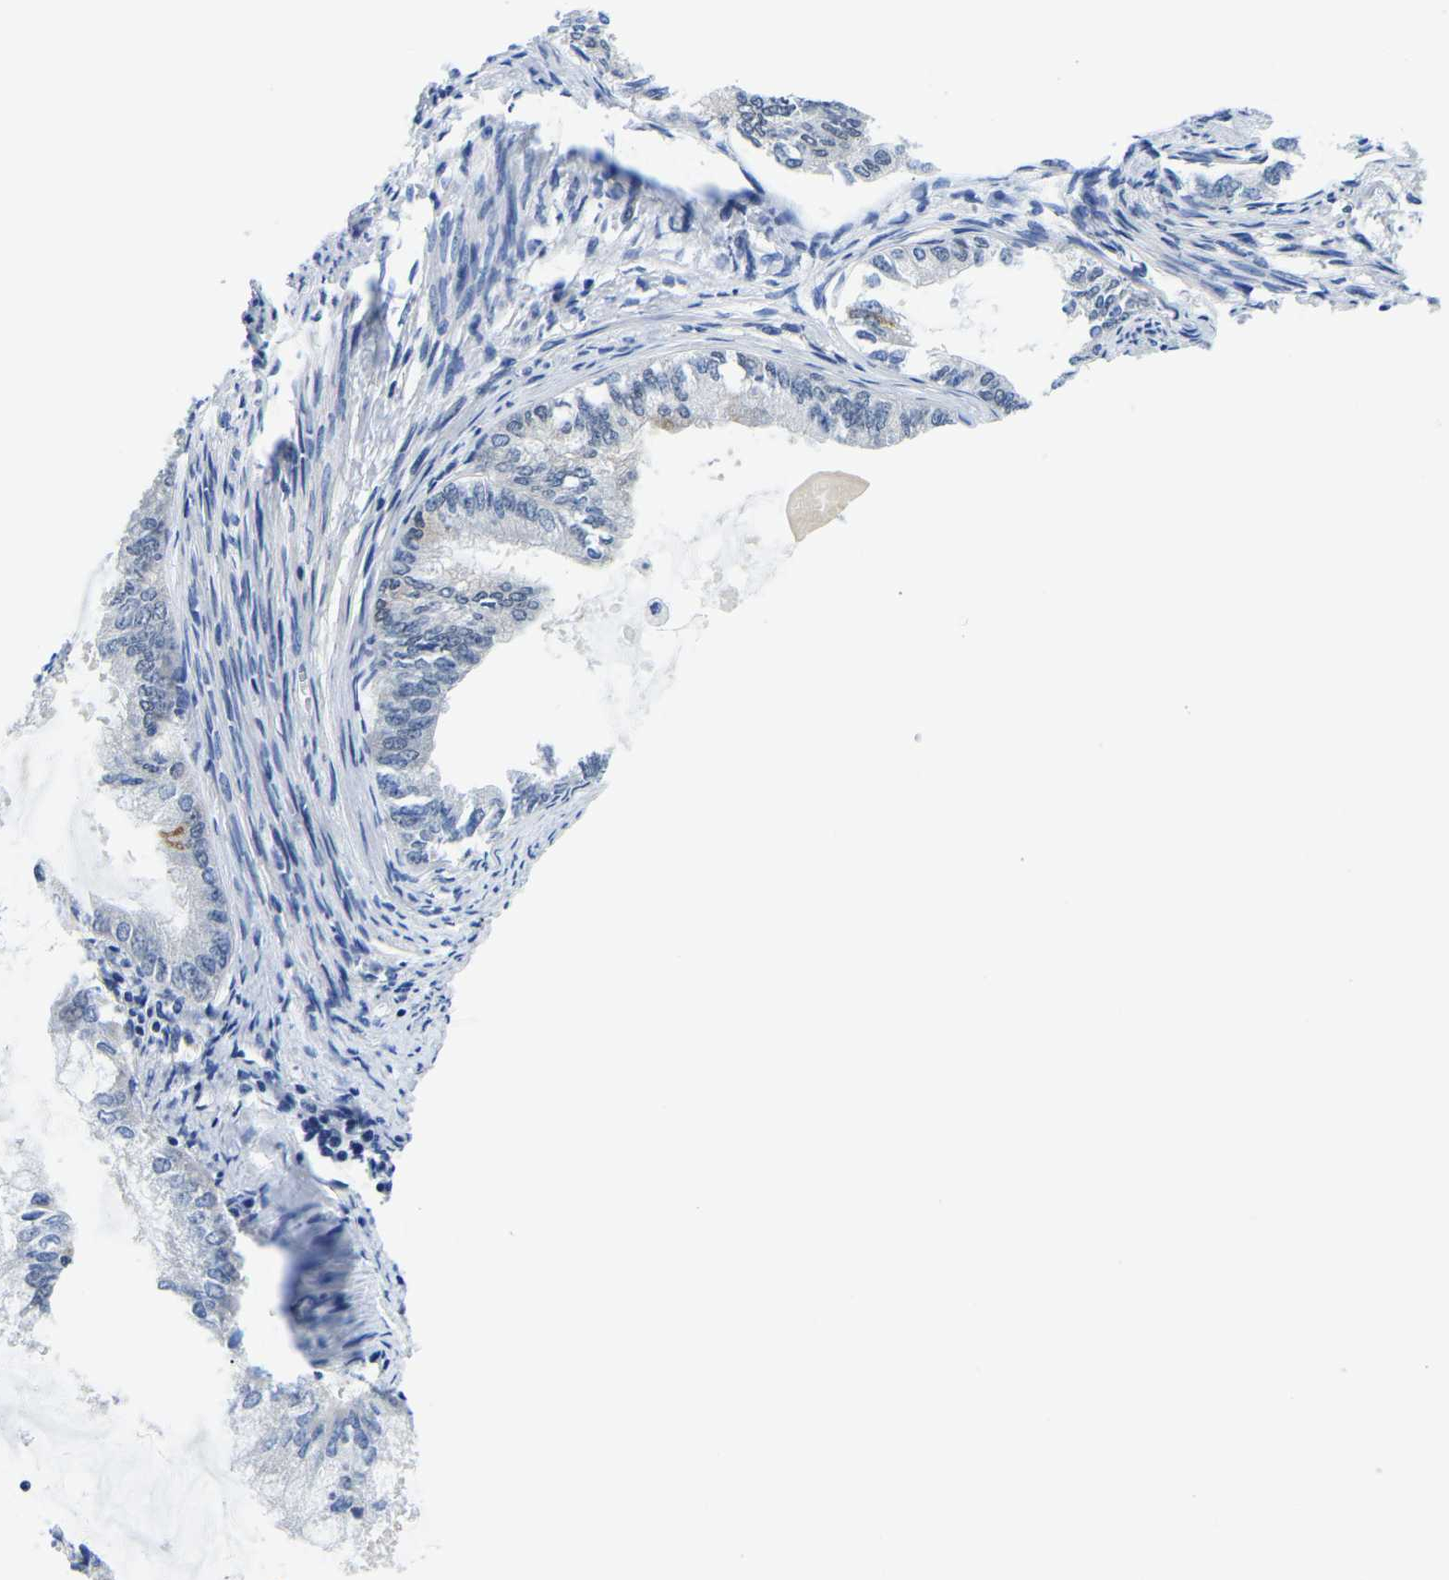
{"staining": {"intensity": "negative", "quantity": "none", "location": "none"}, "tissue": "endometrial cancer", "cell_type": "Tumor cells", "image_type": "cancer", "snomed": [{"axis": "morphology", "description": "Adenocarcinoma, NOS"}, {"axis": "topography", "description": "Endometrium"}], "caption": "Tumor cells show no significant expression in endometrial cancer.", "gene": "POLDIP3", "patient": {"sex": "female", "age": 86}}